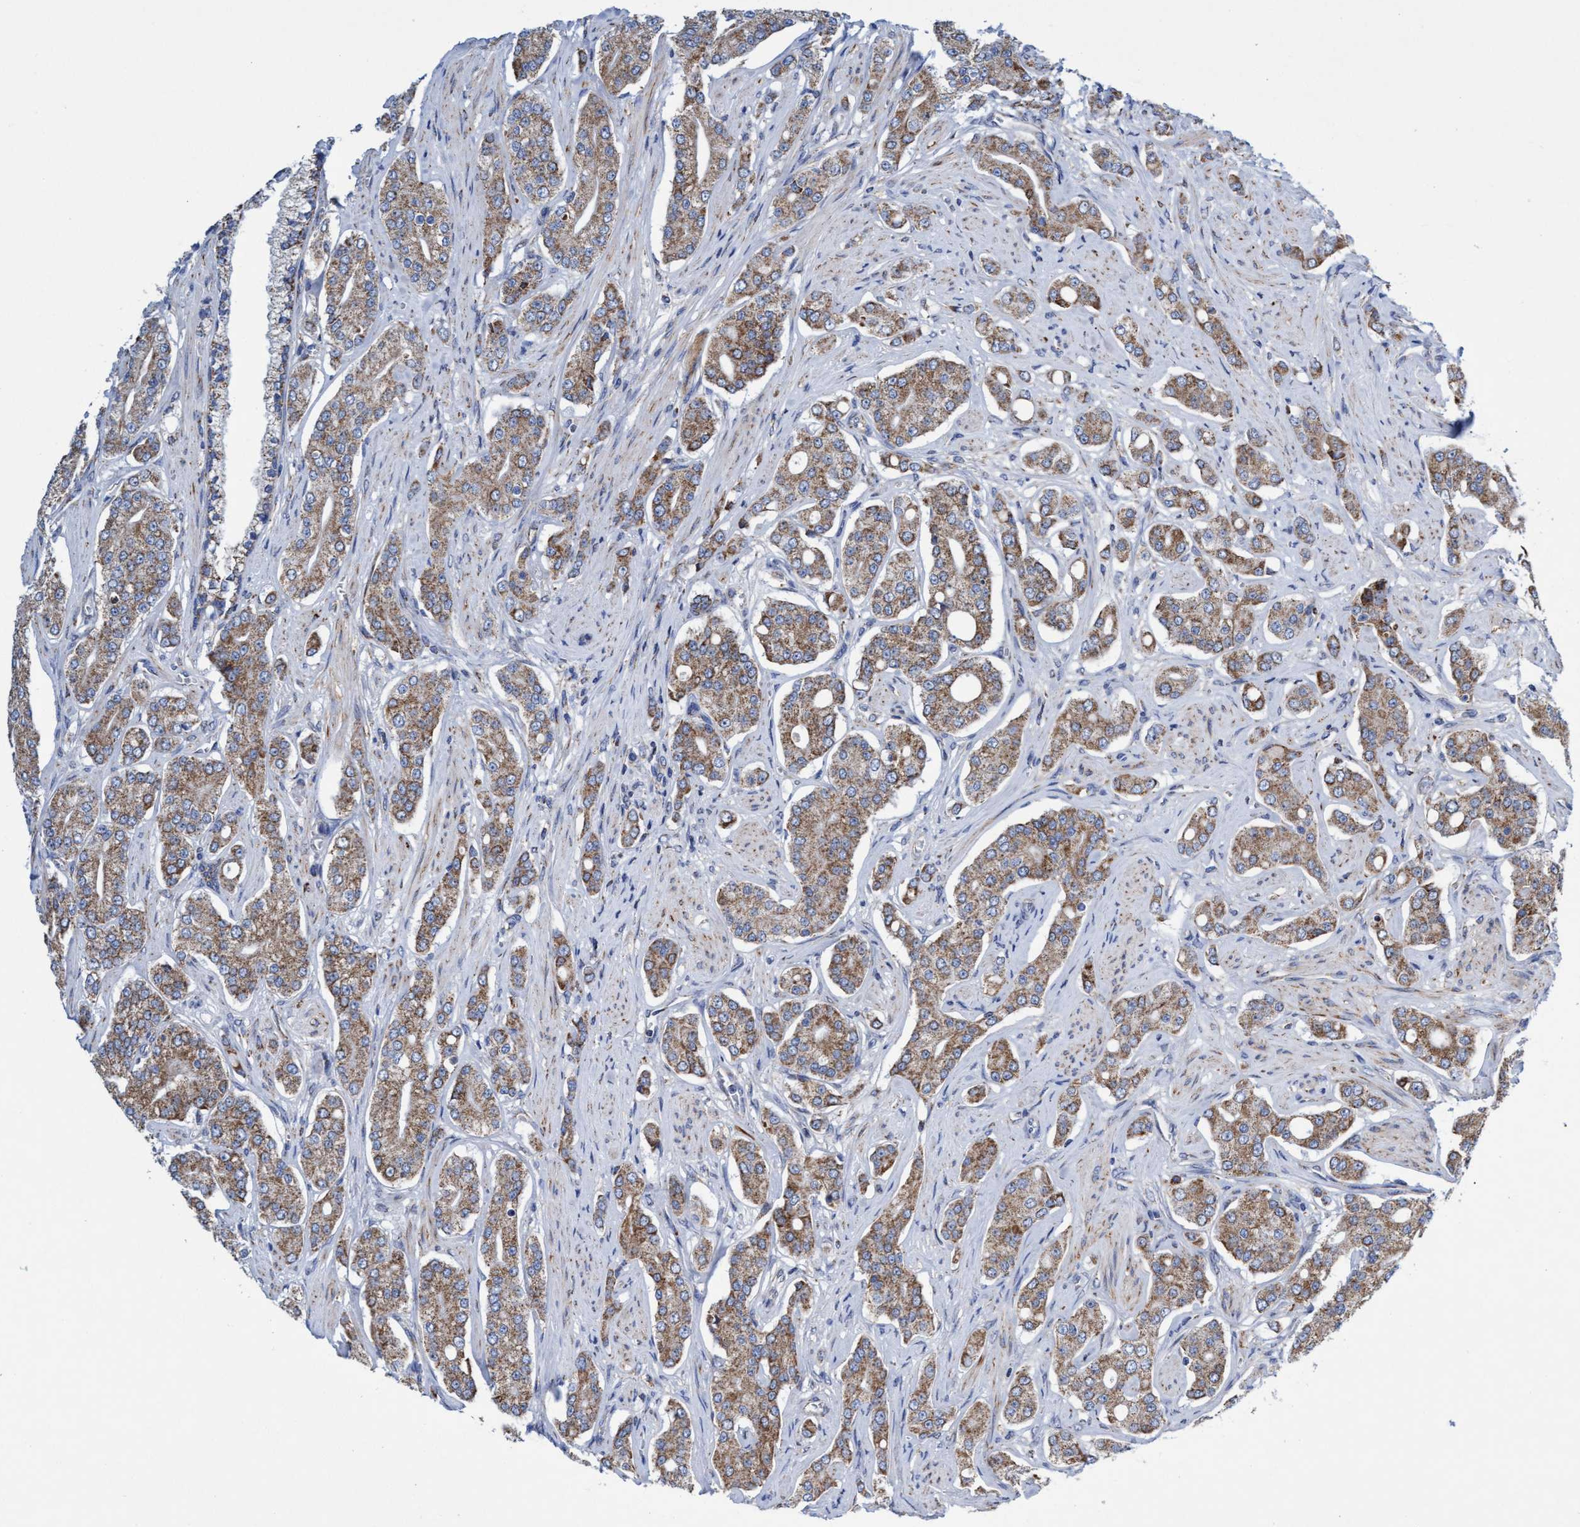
{"staining": {"intensity": "moderate", "quantity": ">75%", "location": "cytoplasmic/membranous"}, "tissue": "prostate cancer", "cell_type": "Tumor cells", "image_type": "cancer", "snomed": [{"axis": "morphology", "description": "Adenocarcinoma, High grade"}, {"axis": "topography", "description": "Prostate"}], "caption": "Immunohistochemical staining of human prostate cancer (high-grade adenocarcinoma) shows medium levels of moderate cytoplasmic/membranous protein expression in about >75% of tumor cells.", "gene": "ZNF750", "patient": {"sex": "male", "age": 71}}